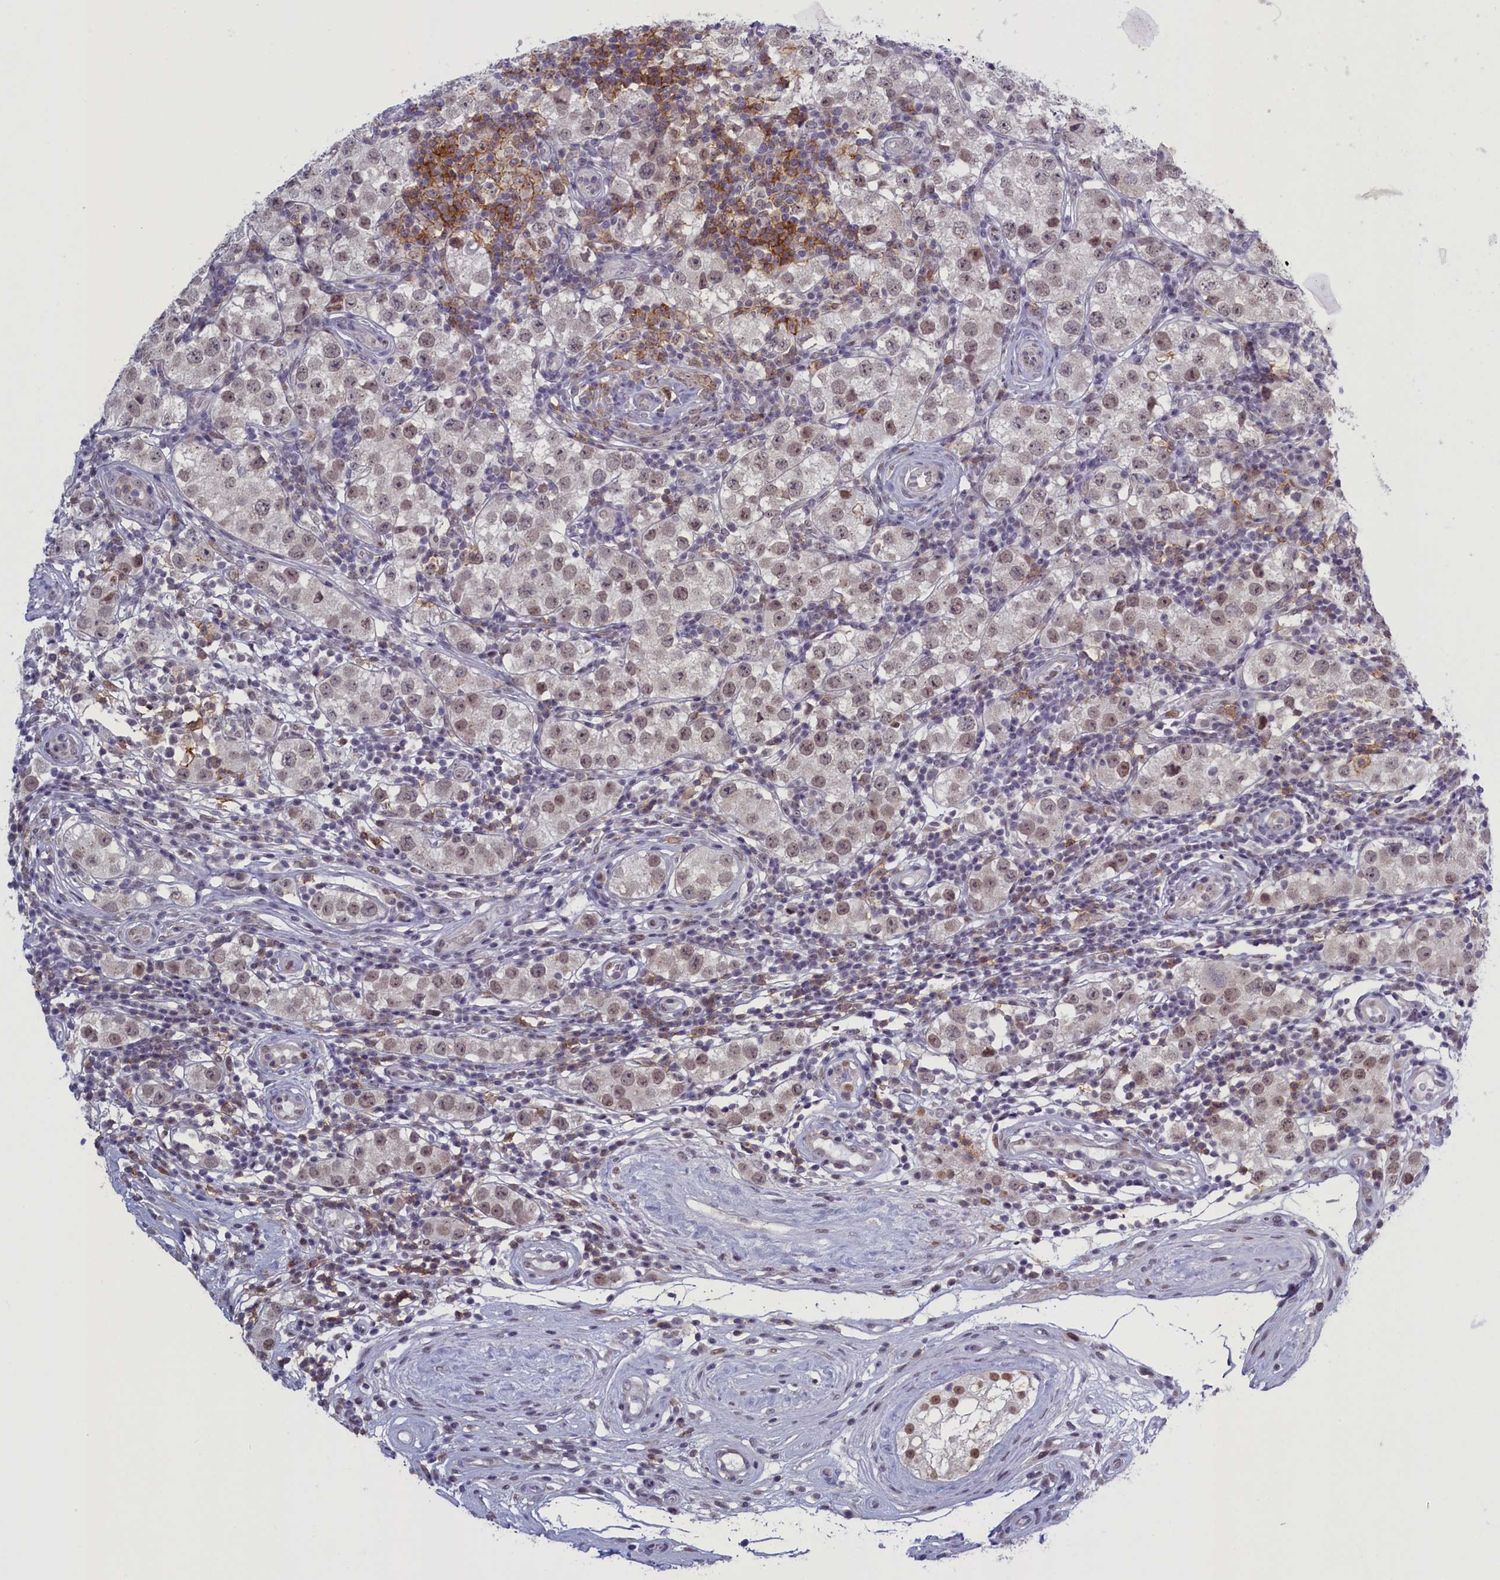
{"staining": {"intensity": "weak", "quantity": "<25%", "location": "nuclear"}, "tissue": "testis cancer", "cell_type": "Tumor cells", "image_type": "cancer", "snomed": [{"axis": "morphology", "description": "Seminoma, NOS"}, {"axis": "topography", "description": "Testis"}], "caption": "There is no significant staining in tumor cells of seminoma (testis).", "gene": "ATF7IP2", "patient": {"sex": "male", "age": 34}}